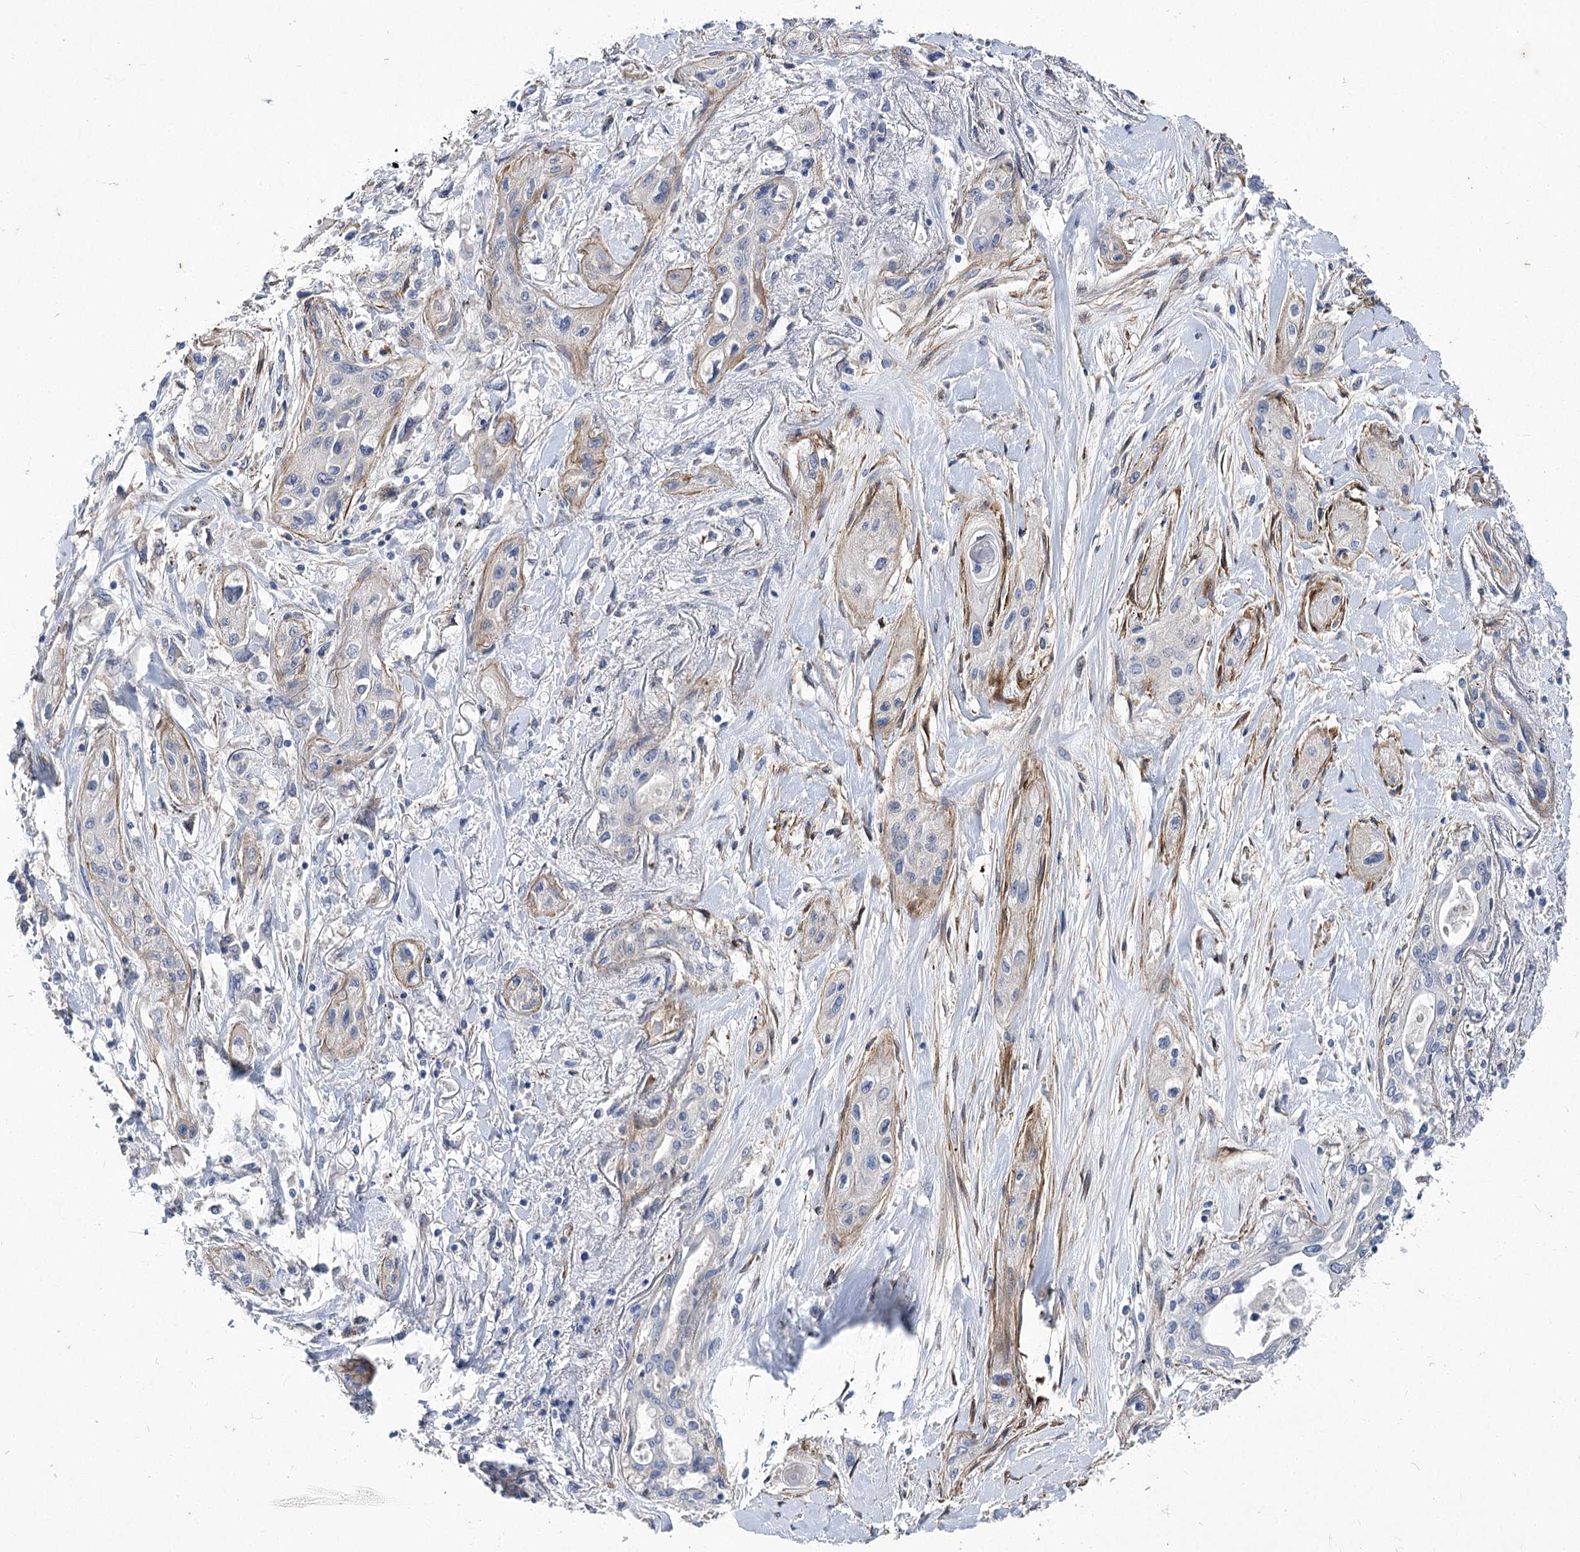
{"staining": {"intensity": "negative", "quantity": "none", "location": "none"}, "tissue": "lung cancer", "cell_type": "Tumor cells", "image_type": "cancer", "snomed": [{"axis": "morphology", "description": "Squamous cell carcinoma, NOS"}, {"axis": "topography", "description": "Lung"}], "caption": "Tumor cells show no significant protein positivity in lung squamous cell carcinoma. The staining was performed using DAB to visualize the protein expression in brown, while the nuclei were stained in blue with hematoxylin (Magnification: 20x).", "gene": "RDH16", "patient": {"sex": "female", "age": 47}}